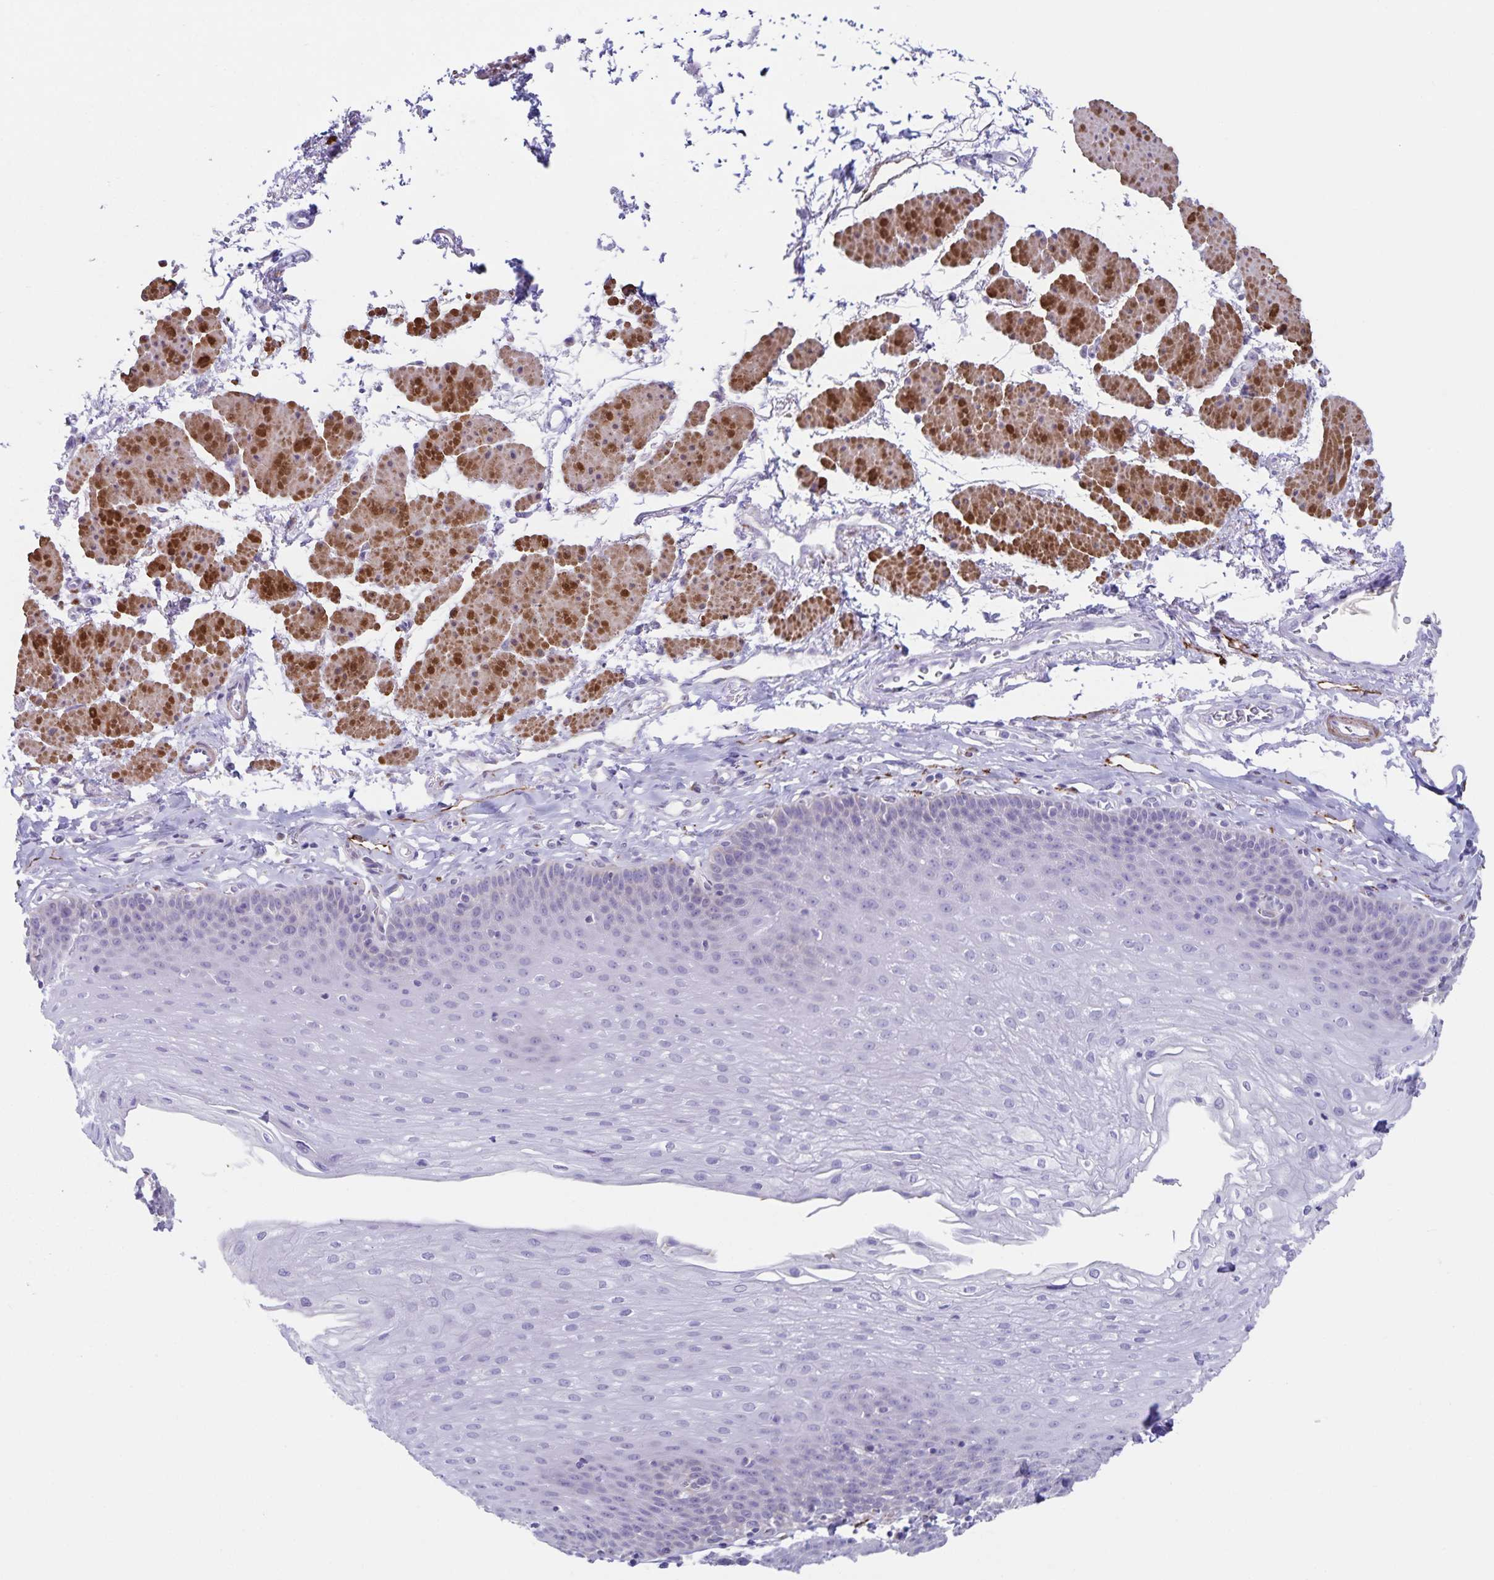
{"staining": {"intensity": "negative", "quantity": "none", "location": "none"}, "tissue": "esophagus", "cell_type": "Squamous epithelial cells", "image_type": "normal", "snomed": [{"axis": "morphology", "description": "Normal tissue, NOS"}, {"axis": "topography", "description": "Esophagus"}], "caption": "DAB (3,3'-diaminobenzidine) immunohistochemical staining of normal esophagus demonstrates no significant positivity in squamous epithelial cells.", "gene": "SYNM", "patient": {"sex": "female", "age": 81}}